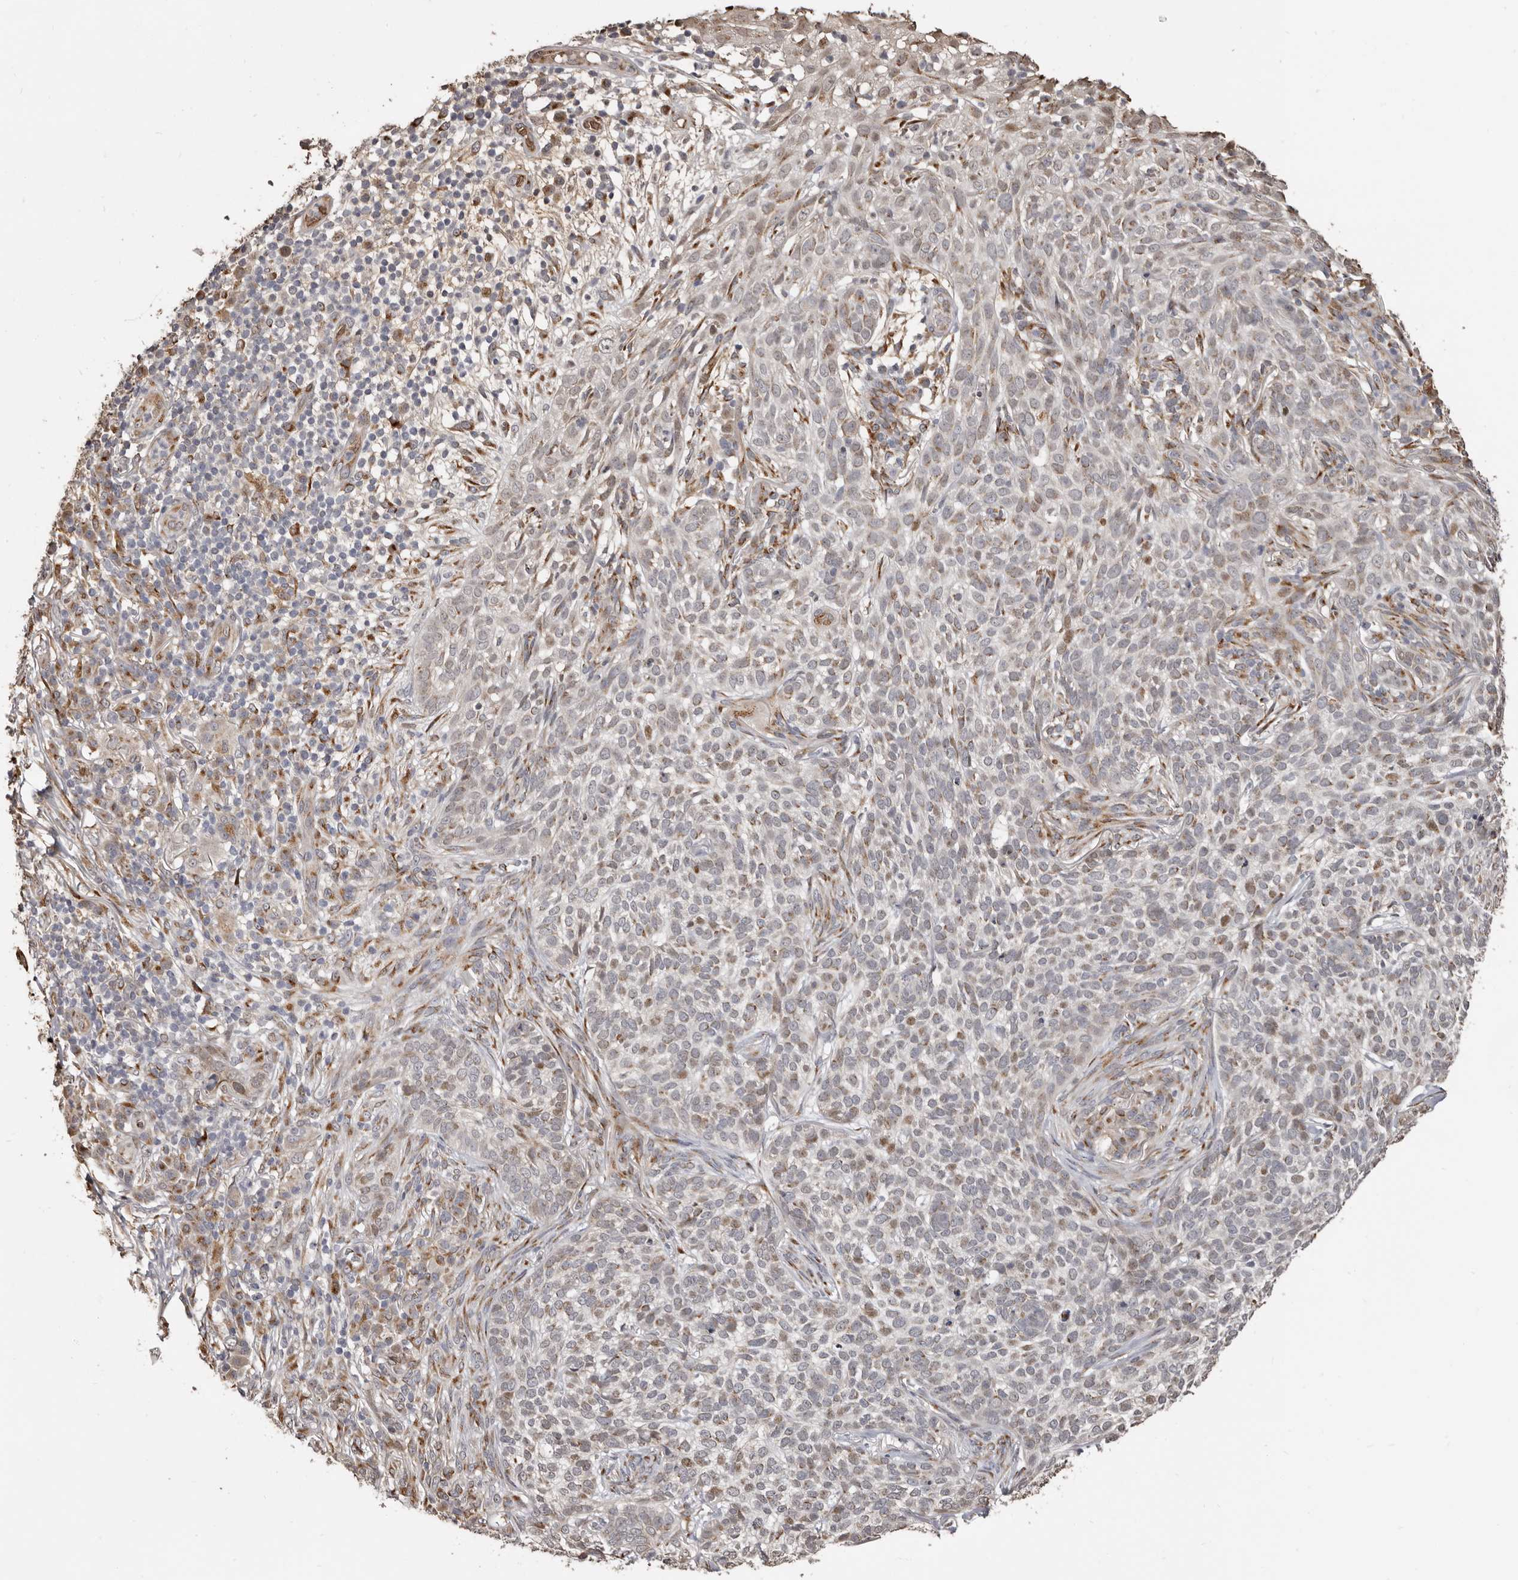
{"staining": {"intensity": "weak", "quantity": "25%-75%", "location": "cytoplasmic/membranous"}, "tissue": "skin cancer", "cell_type": "Tumor cells", "image_type": "cancer", "snomed": [{"axis": "morphology", "description": "Basal cell carcinoma"}, {"axis": "topography", "description": "Skin"}], "caption": "Skin basal cell carcinoma stained with a protein marker demonstrates weak staining in tumor cells.", "gene": "ENTREP1", "patient": {"sex": "female", "age": 64}}